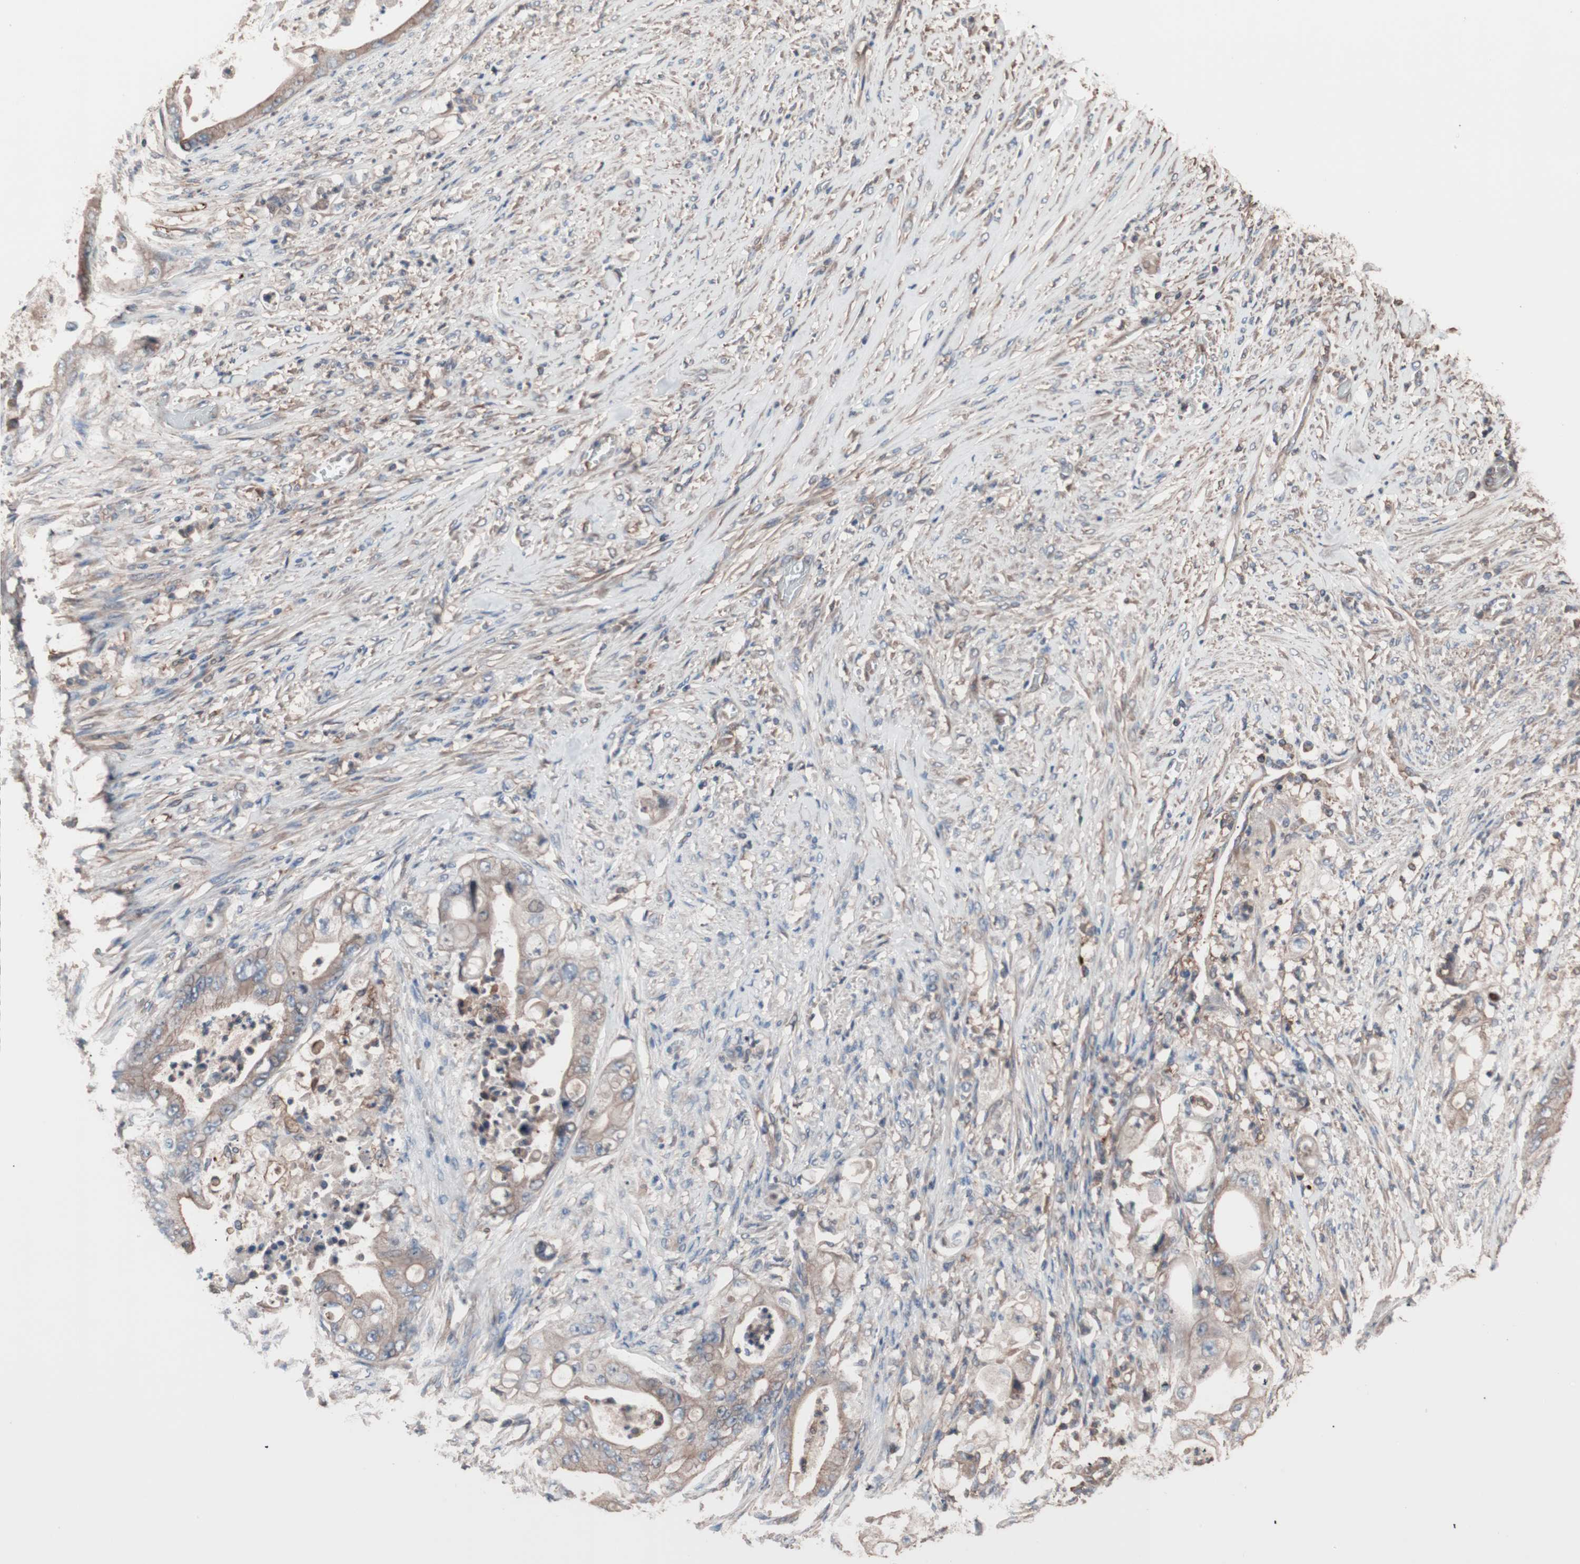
{"staining": {"intensity": "moderate", "quantity": ">75%", "location": "cytoplasmic/membranous"}, "tissue": "stomach cancer", "cell_type": "Tumor cells", "image_type": "cancer", "snomed": [{"axis": "morphology", "description": "Adenocarcinoma, NOS"}, {"axis": "topography", "description": "Stomach"}], "caption": "Immunohistochemistry (IHC) staining of stomach cancer (adenocarcinoma), which shows medium levels of moderate cytoplasmic/membranous positivity in approximately >75% of tumor cells indicating moderate cytoplasmic/membranous protein positivity. The staining was performed using DAB (brown) for protein detection and nuclei were counterstained in hematoxylin (blue).", "gene": "ATG7", "patient": {"sex": "female", "age": 73}}